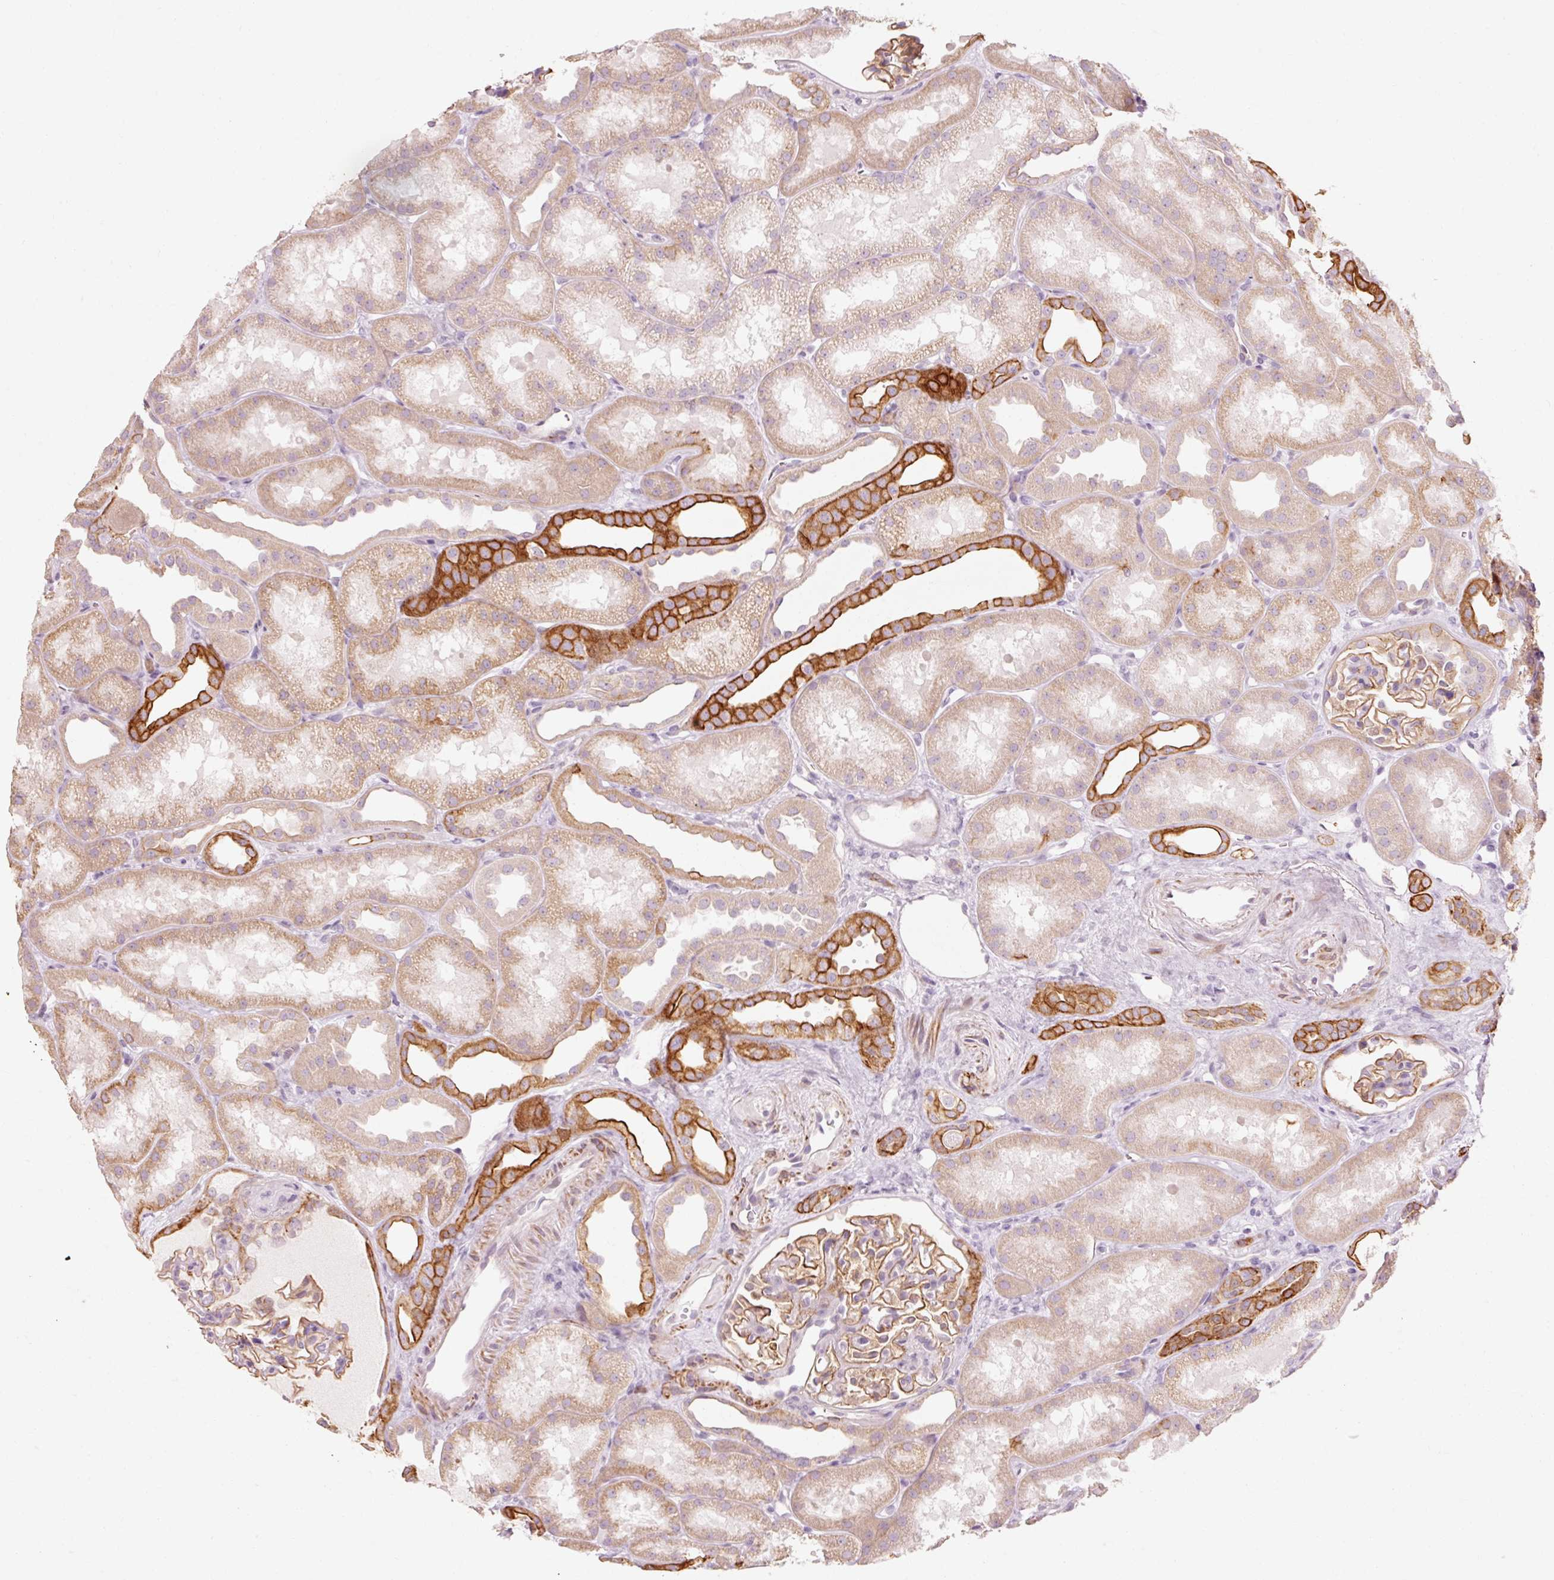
{"staining": {"intensity": "weak", "quantity": ">75%", "location": "cytoplasmic/membranous"}, "tissue": "kidney", "cell_type": "Cells in glomeruli", "image_type": "normal", "snomed": [{"axis": "morphology", "description": "Normal tissue, NOS"}, {"axis": "topography", "description": "Kidney"}], "caption": "Normal kidney was stained to show a protein in brown. There is low levels of weak cytoplasmic/membranous staining in about >75% of cells in glomeruli. (IHC, brightfield microscopy, high magnification).", "gene": "TRIM73", "patient": {"sex": "male", "age": 61}}